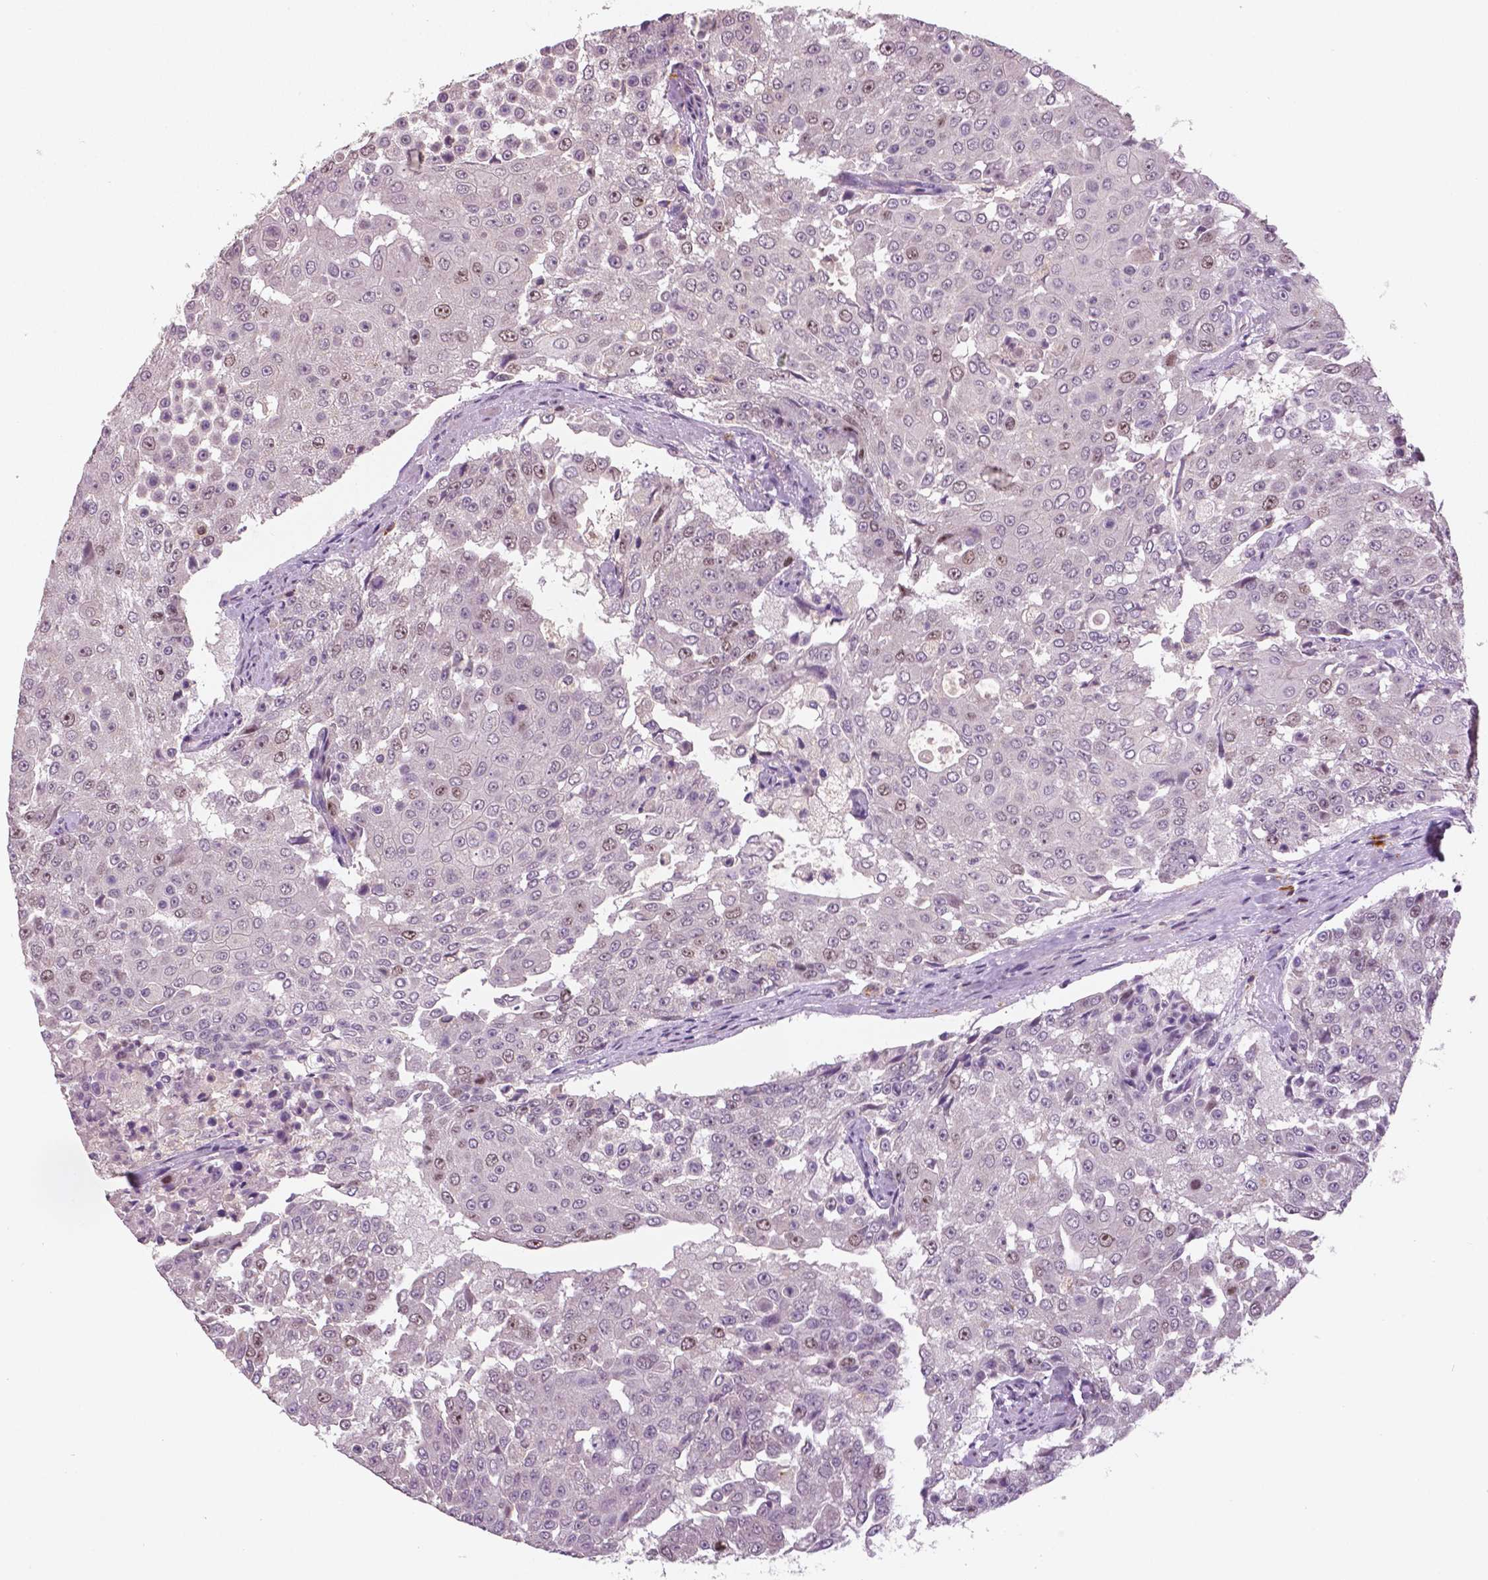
{"staining": {"intensity": "moderate", "quantity": "<25%", "location": "nuclear"}, "tissue": "urothelial cancer", "cell_type": "Tumor cells", "image_type": "cancer", "snomed": [{"axis": "morphology", "description": "Urothelial carcinoma, High grade"}, {"axis": "topography", "description": "Urinary bladder"}], "caption": "An image of urothelial carcinoma (high-grade) stained for a protein shows moderate nuclear brown staining in tumor cells. (IHC, brightfield microscopy, high magnification).", "gene": "MKI67", "patient": {"sex": "female", "age": 63}}